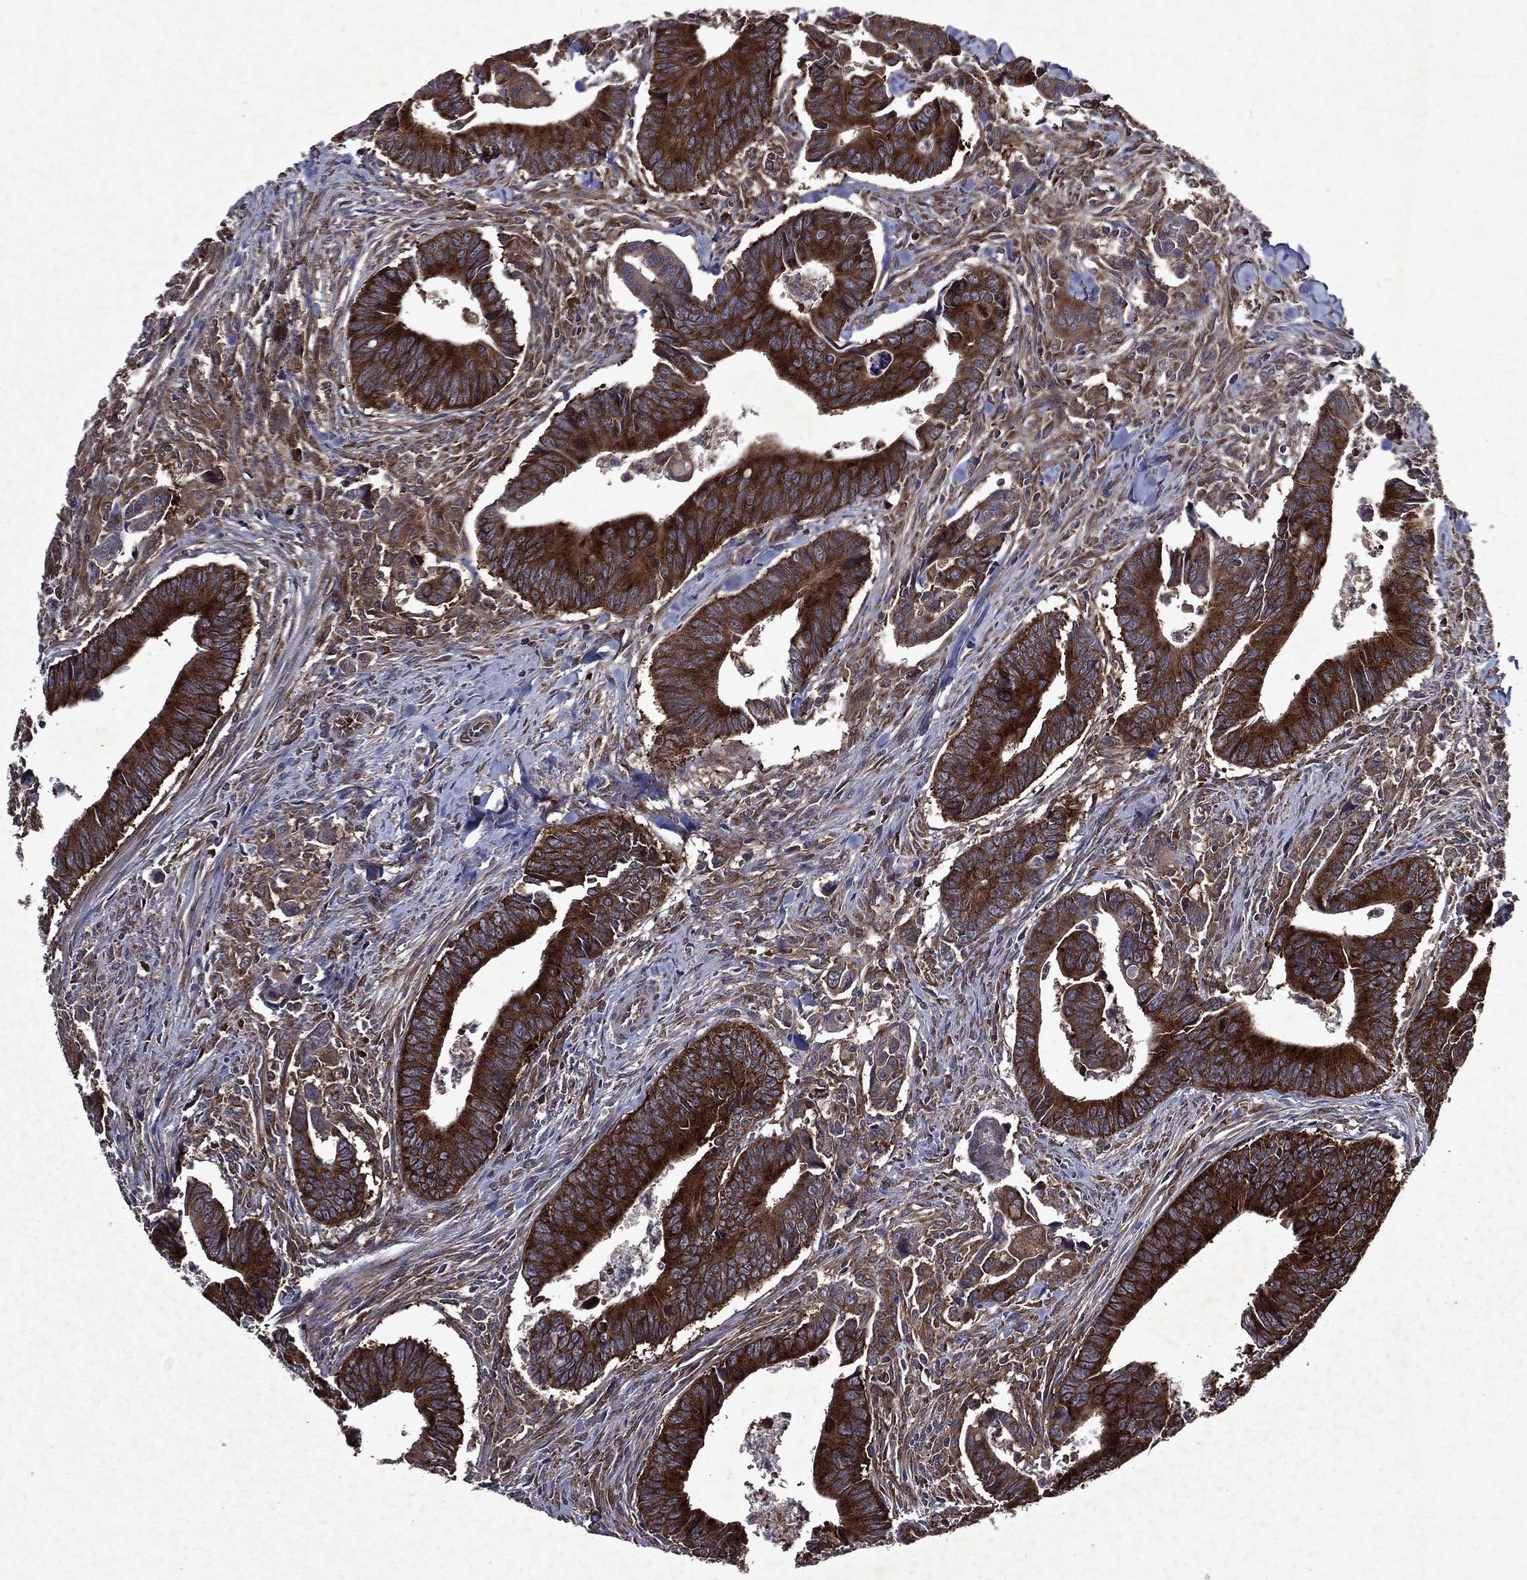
{"staining": {"intensity": "strong", "quantity": ">75%", "location": "cytoplasmic/membranous"}, "tissue": "colorectal cancer", "cell_type": "Tumor cells", "image_type": "cancer", "snomed": [{"axis": "morphology", "description": "Adenocarcinoma, NOS"}, {"axis": "topography", "description": "Rectum"}], "caption": "IHC photomicrograph of adenocarcinoma (colorectal) stained for a protein (brown), which displays high levels of strong cytoplasmic/membranous expression in approximately >75% of tumor cells.", "gene": "EIF2B4", "patient": {"sex": "male", "age": 67}}